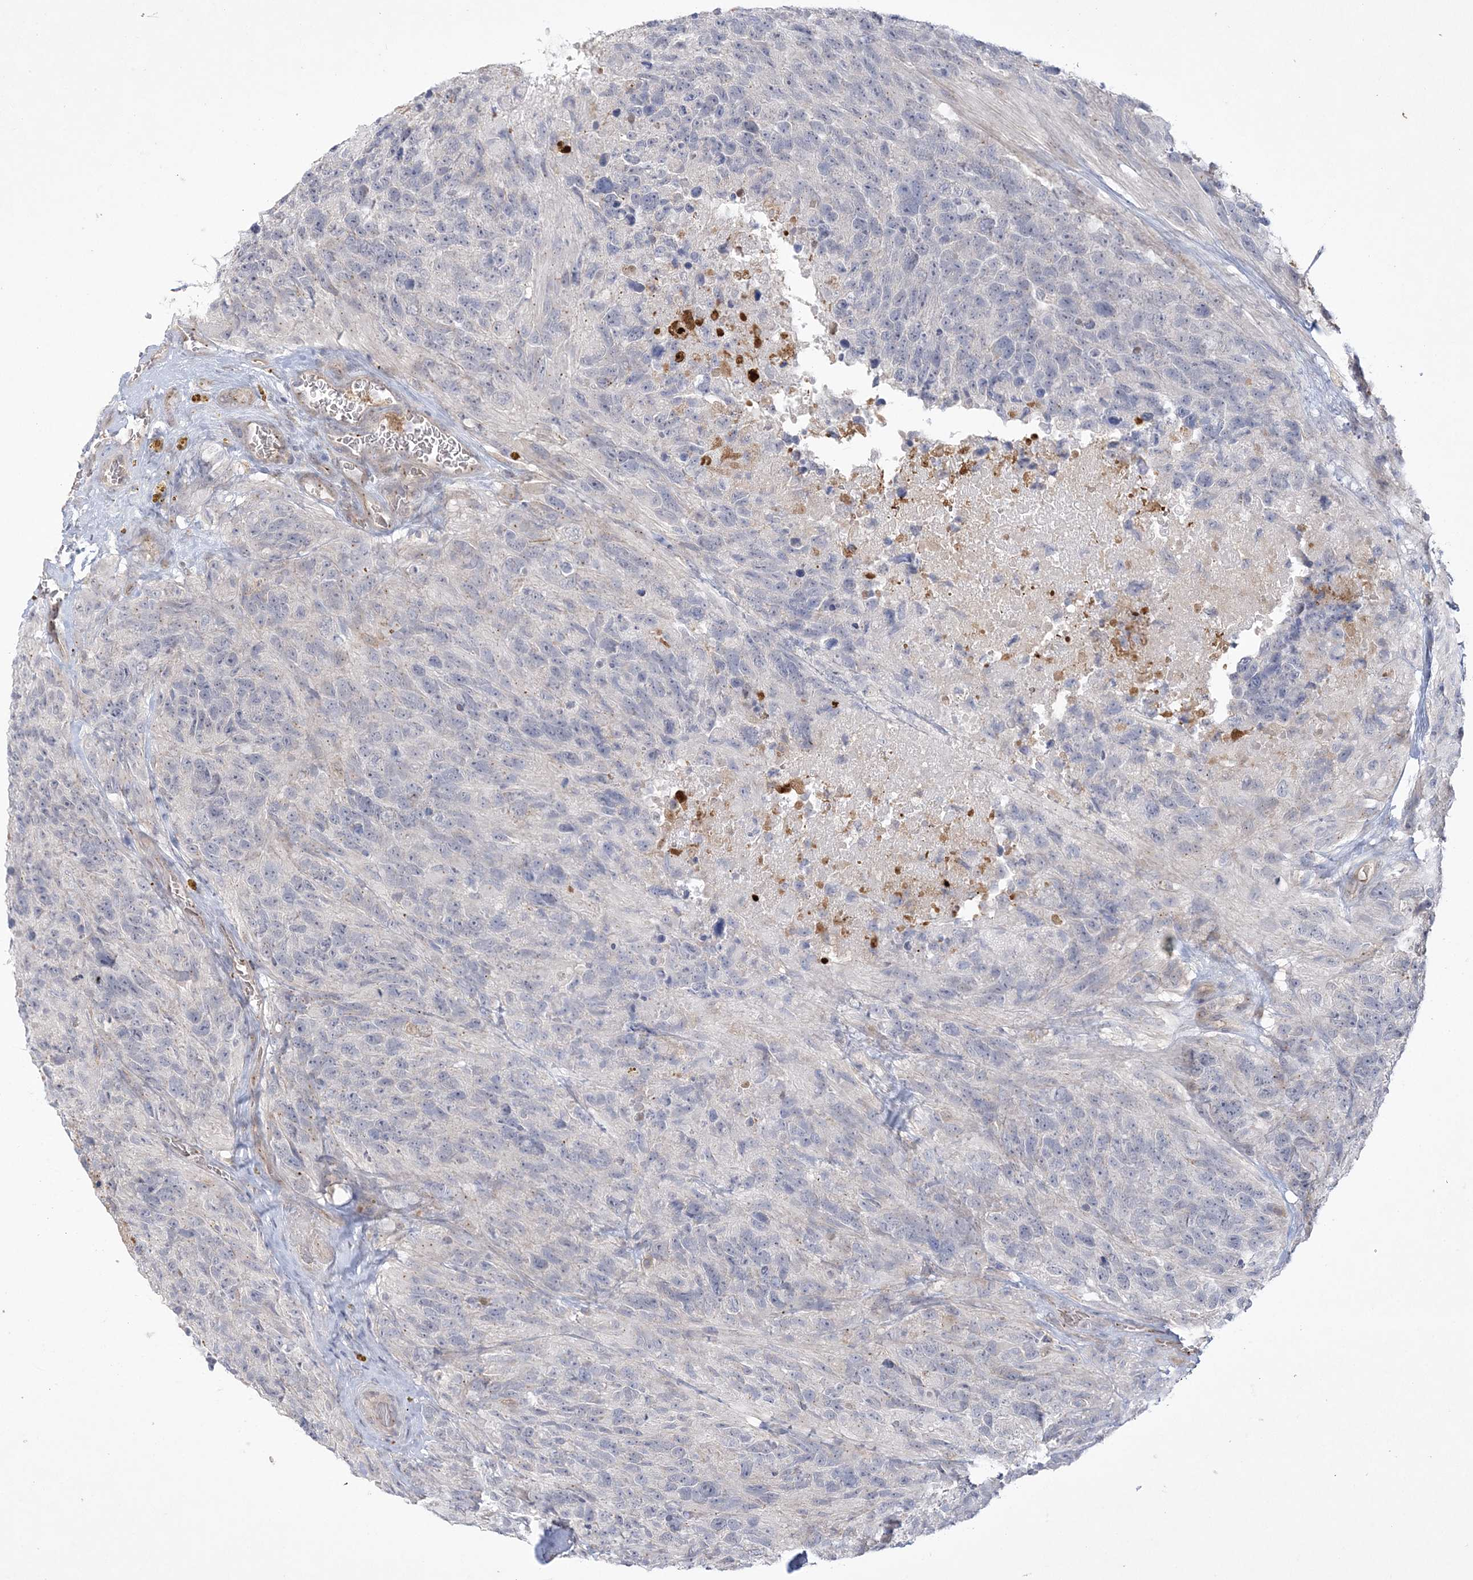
{"staining": {"intensity": "weak", "quantity": "<25%", "location": "cytoplasmic/membranous"}, "tissue": "glioma", "cell_type": "Tumor cells", "image_type": "cancer", "snomed": [{"axis": "morphology", "description": "Glioma, malignant, High grade"}, {"axis": "topography", "description": "Brain"}], "caption": "Tumor cells show no significant staining in glioma.", "gene": "ADAMTS12", "patient": {"sex": "male", "age": 69}}